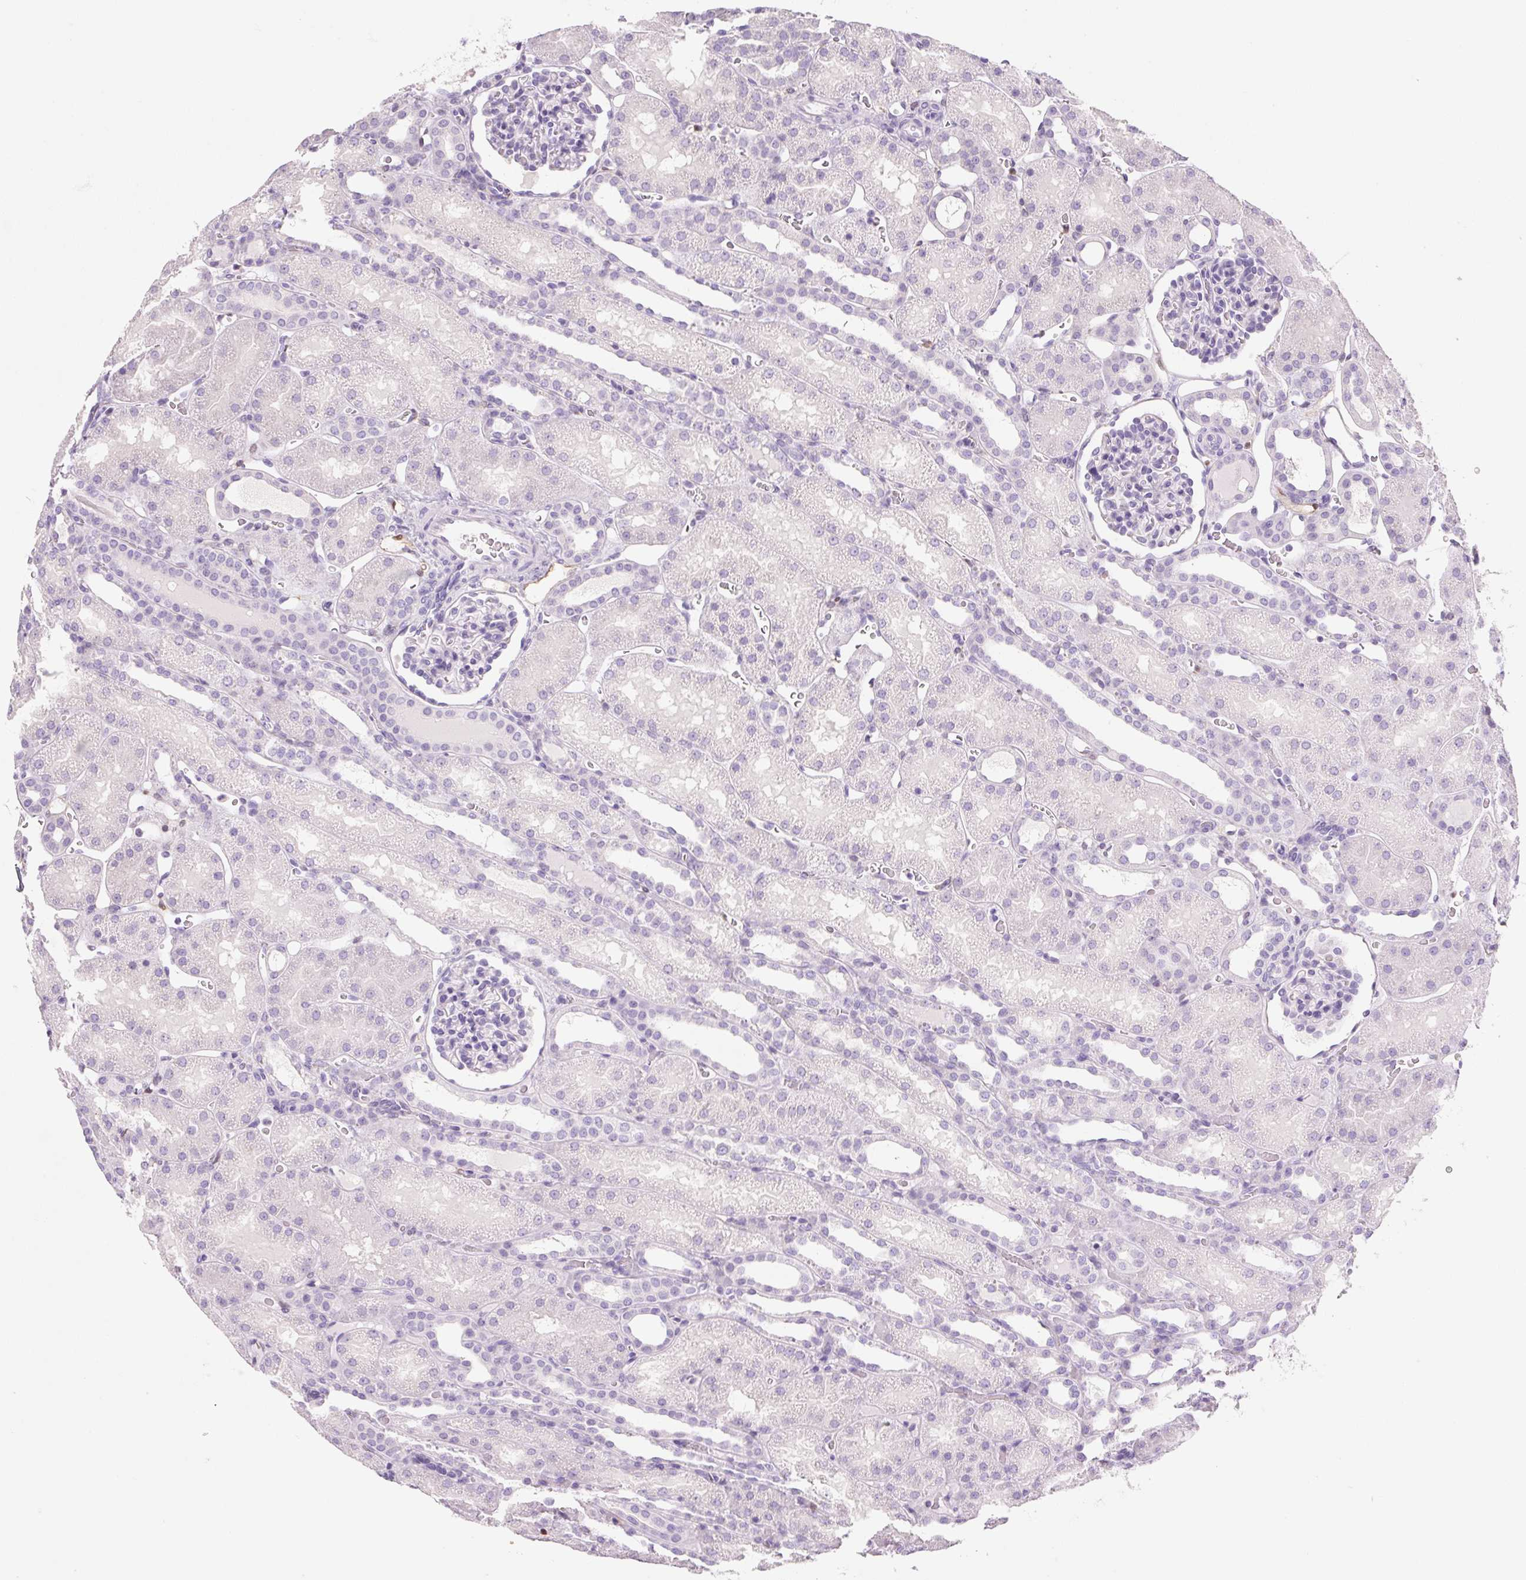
{"staining": {"intensity": "negative", "quantity": "none", "location": "none"}, "tissue": "kidney", "cell_type": "Cells in glomeruli", "image_type": "normal", "snomed": [{"axis": "morphology", "description": "Normal tissue, NOS"}, {"axis": "topography", "description": "Kidney"}], "caption": "The image shows no significant positivity in cells in glomeruli of kidney. Brightfield microscopy of immunohistochemistry (IHC) stained with DAB (brown) and hematoxylin (blue), captured at high magnification.", "gene": "FABP5", "patient": {"sex": "male", "age": 2}}